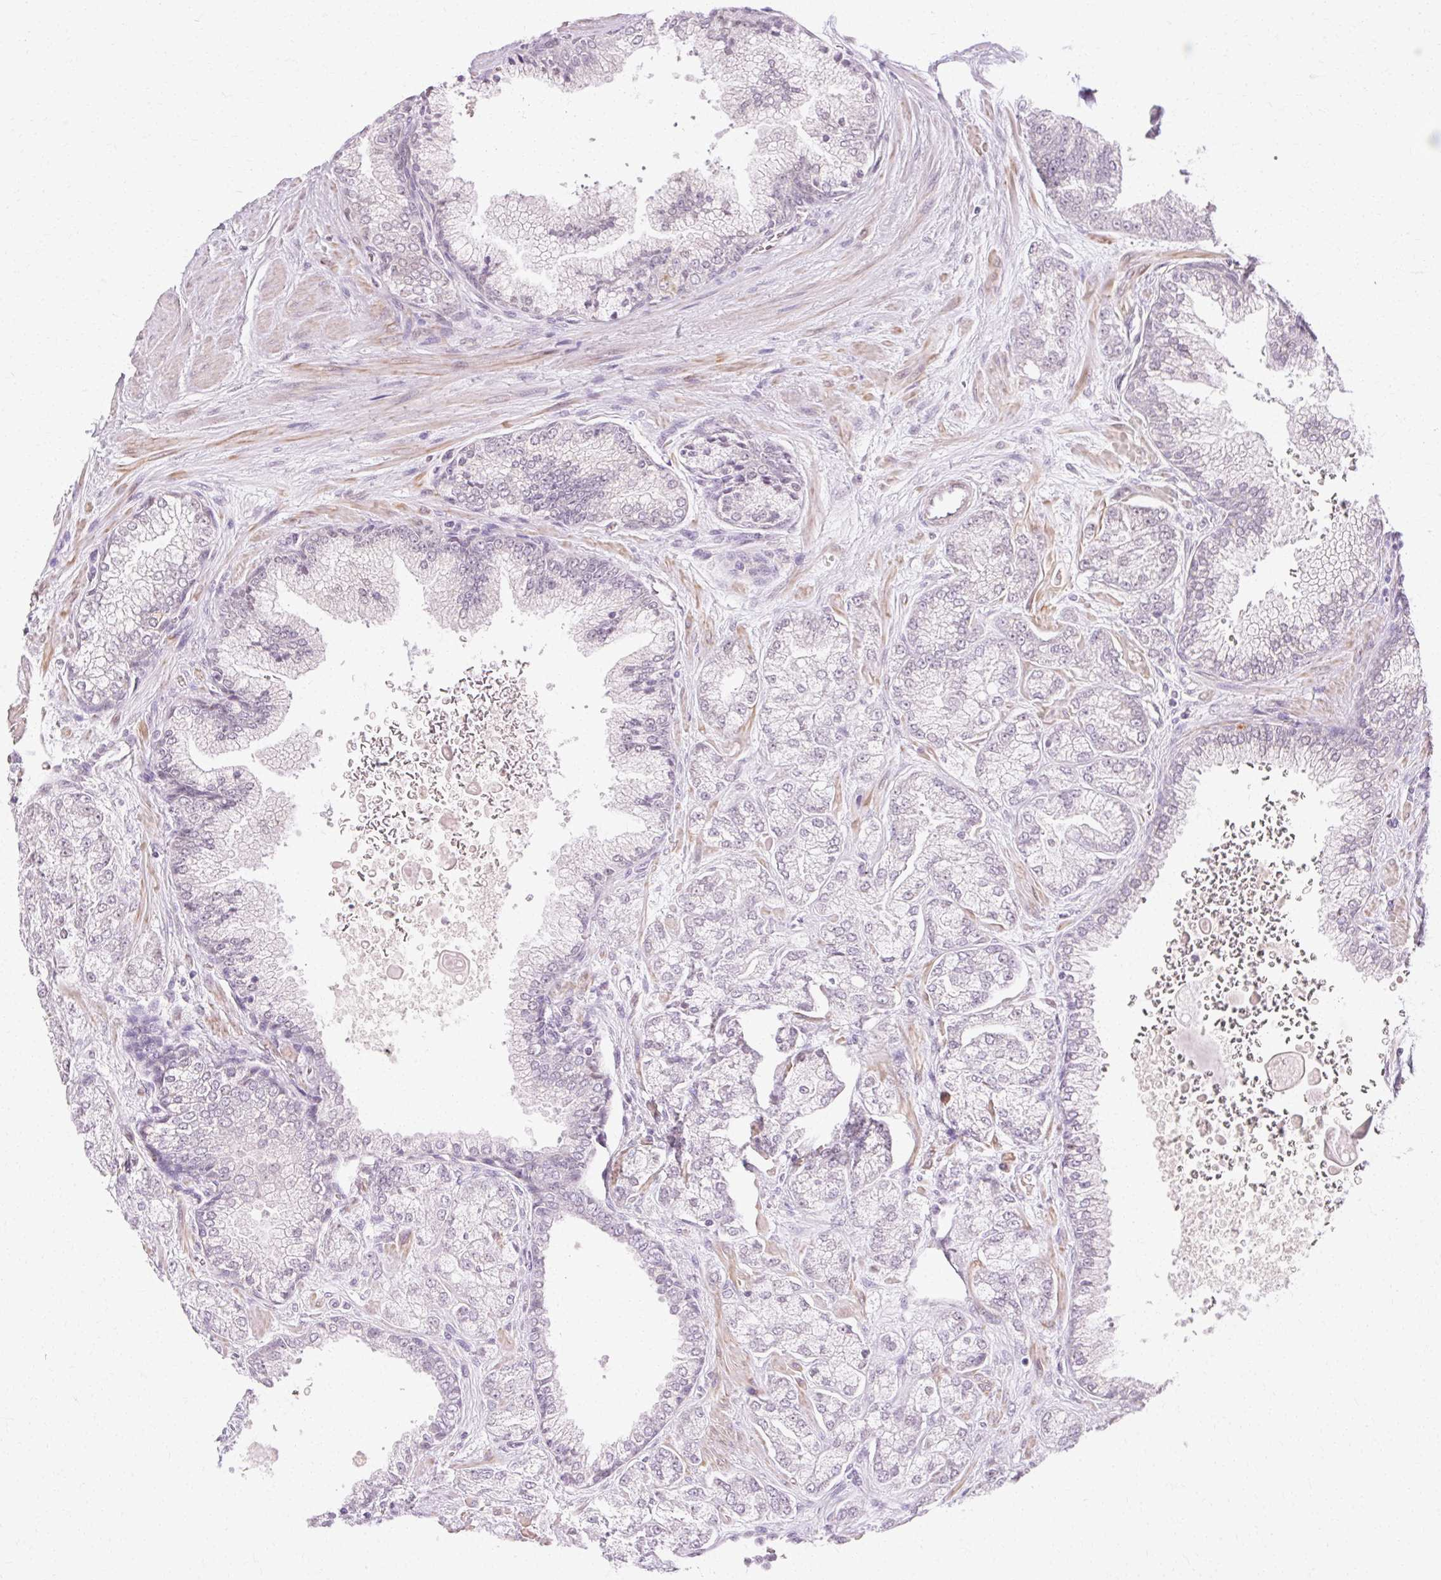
{"staining": {"intensity": "negative", "quantity": "none", "location": "none"}, "tissue": "prostate cancer", "cell_type": "Tumor cells", "image_type": "cancer", "snomed": [{"axis": "morphology", "description": "Adenocarcinoma, High grade"}, {"axis": "topography", "description": "Prostate"}], "caption": "Protein analysis of adenocarcinoma (high-grade) (prostate) displays no significant staining in tumor cells.", "gene": "C3orf49", "patient": {"sex": "male", "age": 68}}